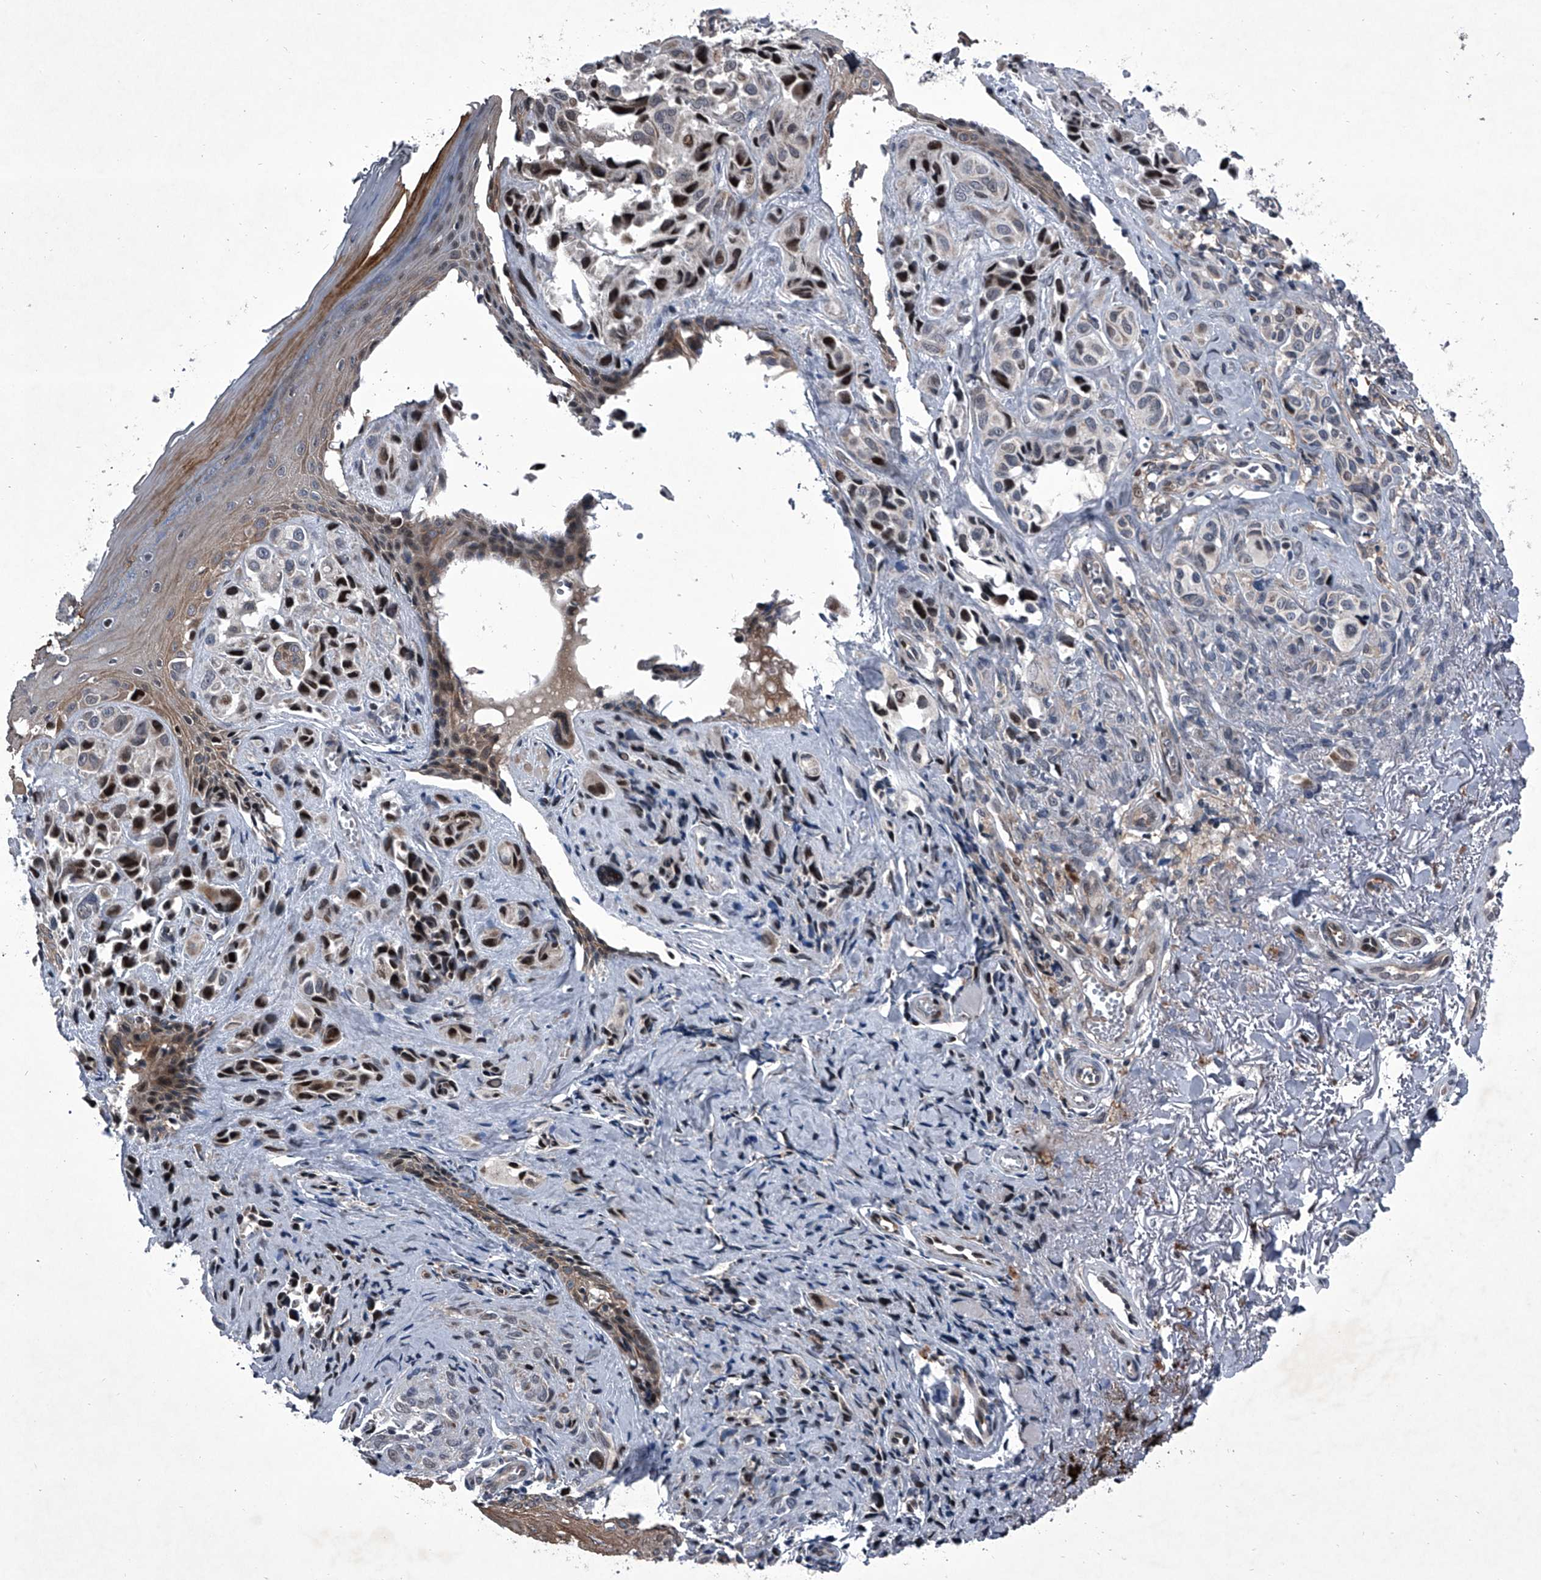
{"staining": {"intensity": "moderate", "quantity": ">75%", "location": "nuclear"}, "tissue": "melanoma", "cell_type": "Tumor cells", "image_type": "cancer", "snomed": [{"axis": "morphology", "description": "Malignant melanoma, NOS"}, {"axis": "topography", "description": "Skin"}], "caption": "Moderate nuclear staining is seen in approximately >75% of tumor cells in melanoma.", "gene": "ELK4", "patient": {"sex": "female", "age": 58}}